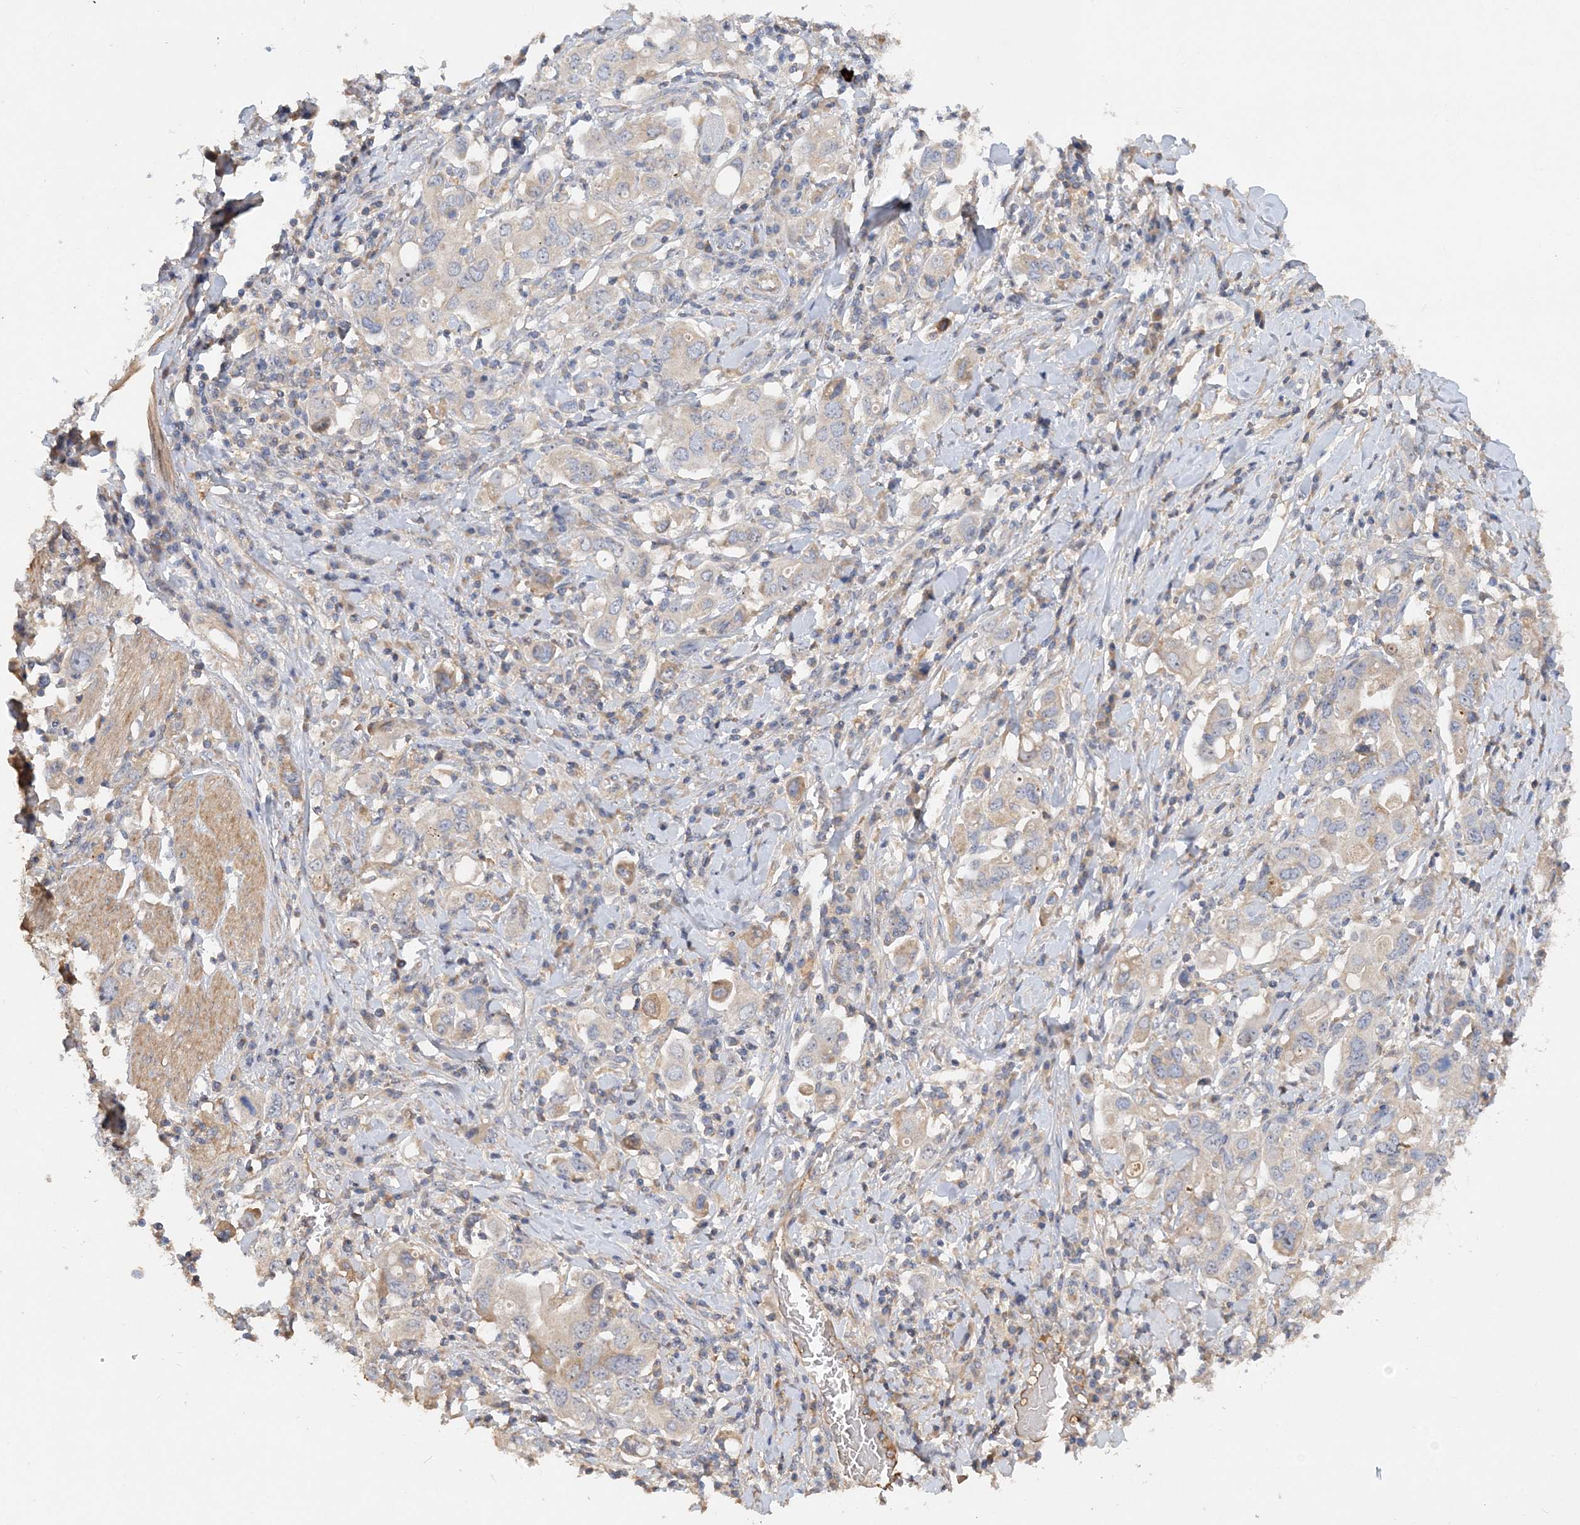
{"staining": {"intensity": "weak", "quantity": "<25%", "location": "cytoplasmic/membranous"}, "tissue": "stomach cancer", "cell_type": "Tumor cells", "image_type": "cancer", "snomed": [{"axis": "morphology", "description": "Adenocarcinoma, NOS"}, {"axis": "topography", "description": "Stomach, upper"}], "caption": "Tumor cells are negative for brown protein staining in stomach adenocarcinoma.", "gene": "GRINA", "patient": {"sex": "male", "age": 62}}